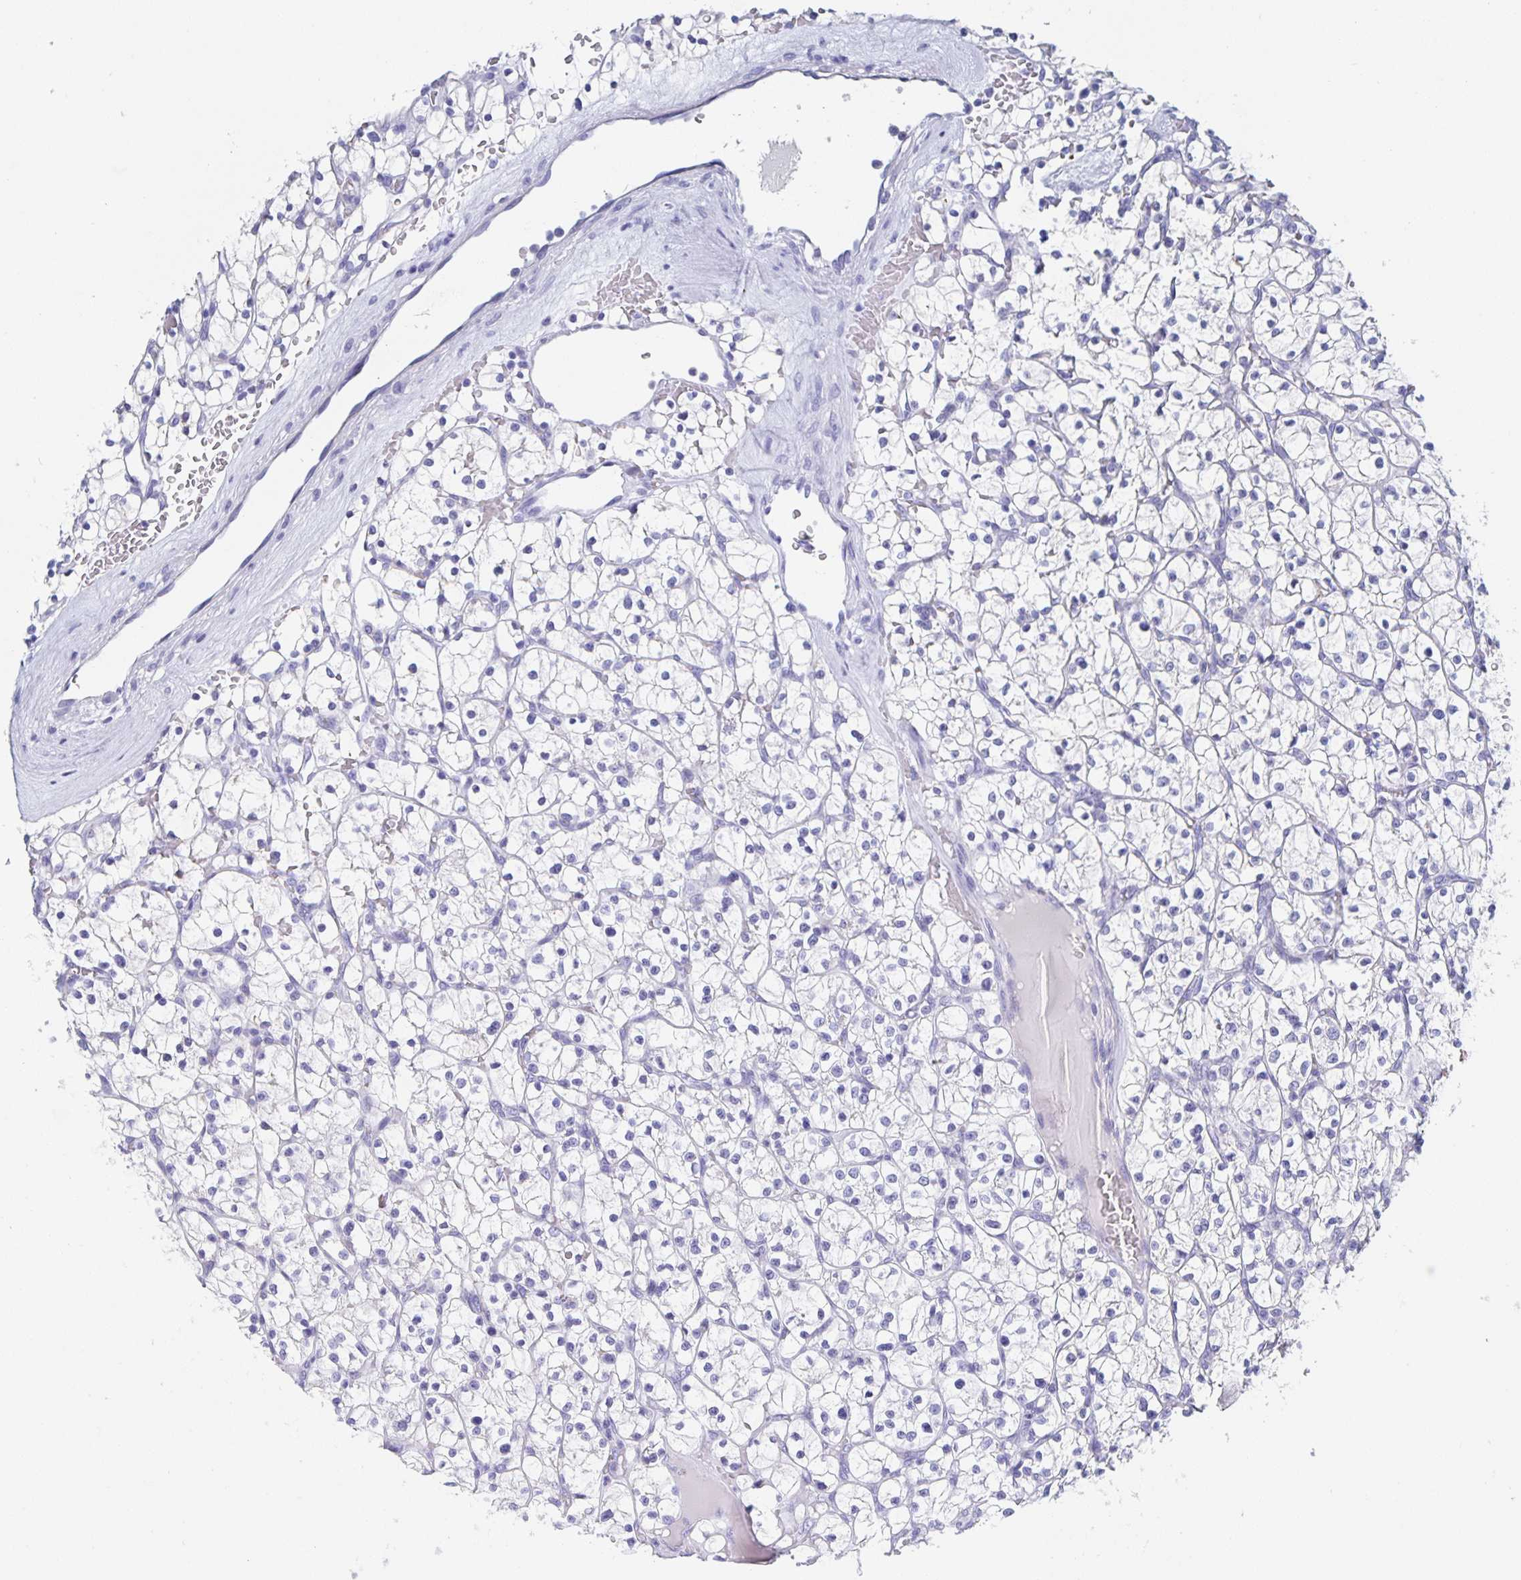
{"staining": {"intensity": "negative", "quantity": "none", "location": "none"}, "tissue": "renal cancer", "cell_type": "Tumor cells", "image_type": "cancer", "snomed": [{"axis": "morphology", "description": "Adenocarcinoma, NOS"}, {"axis": "topography", "description": "Kidney"}], "caption": "A photomicrograph of adenocarcinoma (renal) stained for a protein demonstrates no brown staining in tumor cells. (Immunohistochemistry, brightfield microscopy, high magnification).", "gene": "DMBT1", "patient": {"sex": "female", "age": 64}}